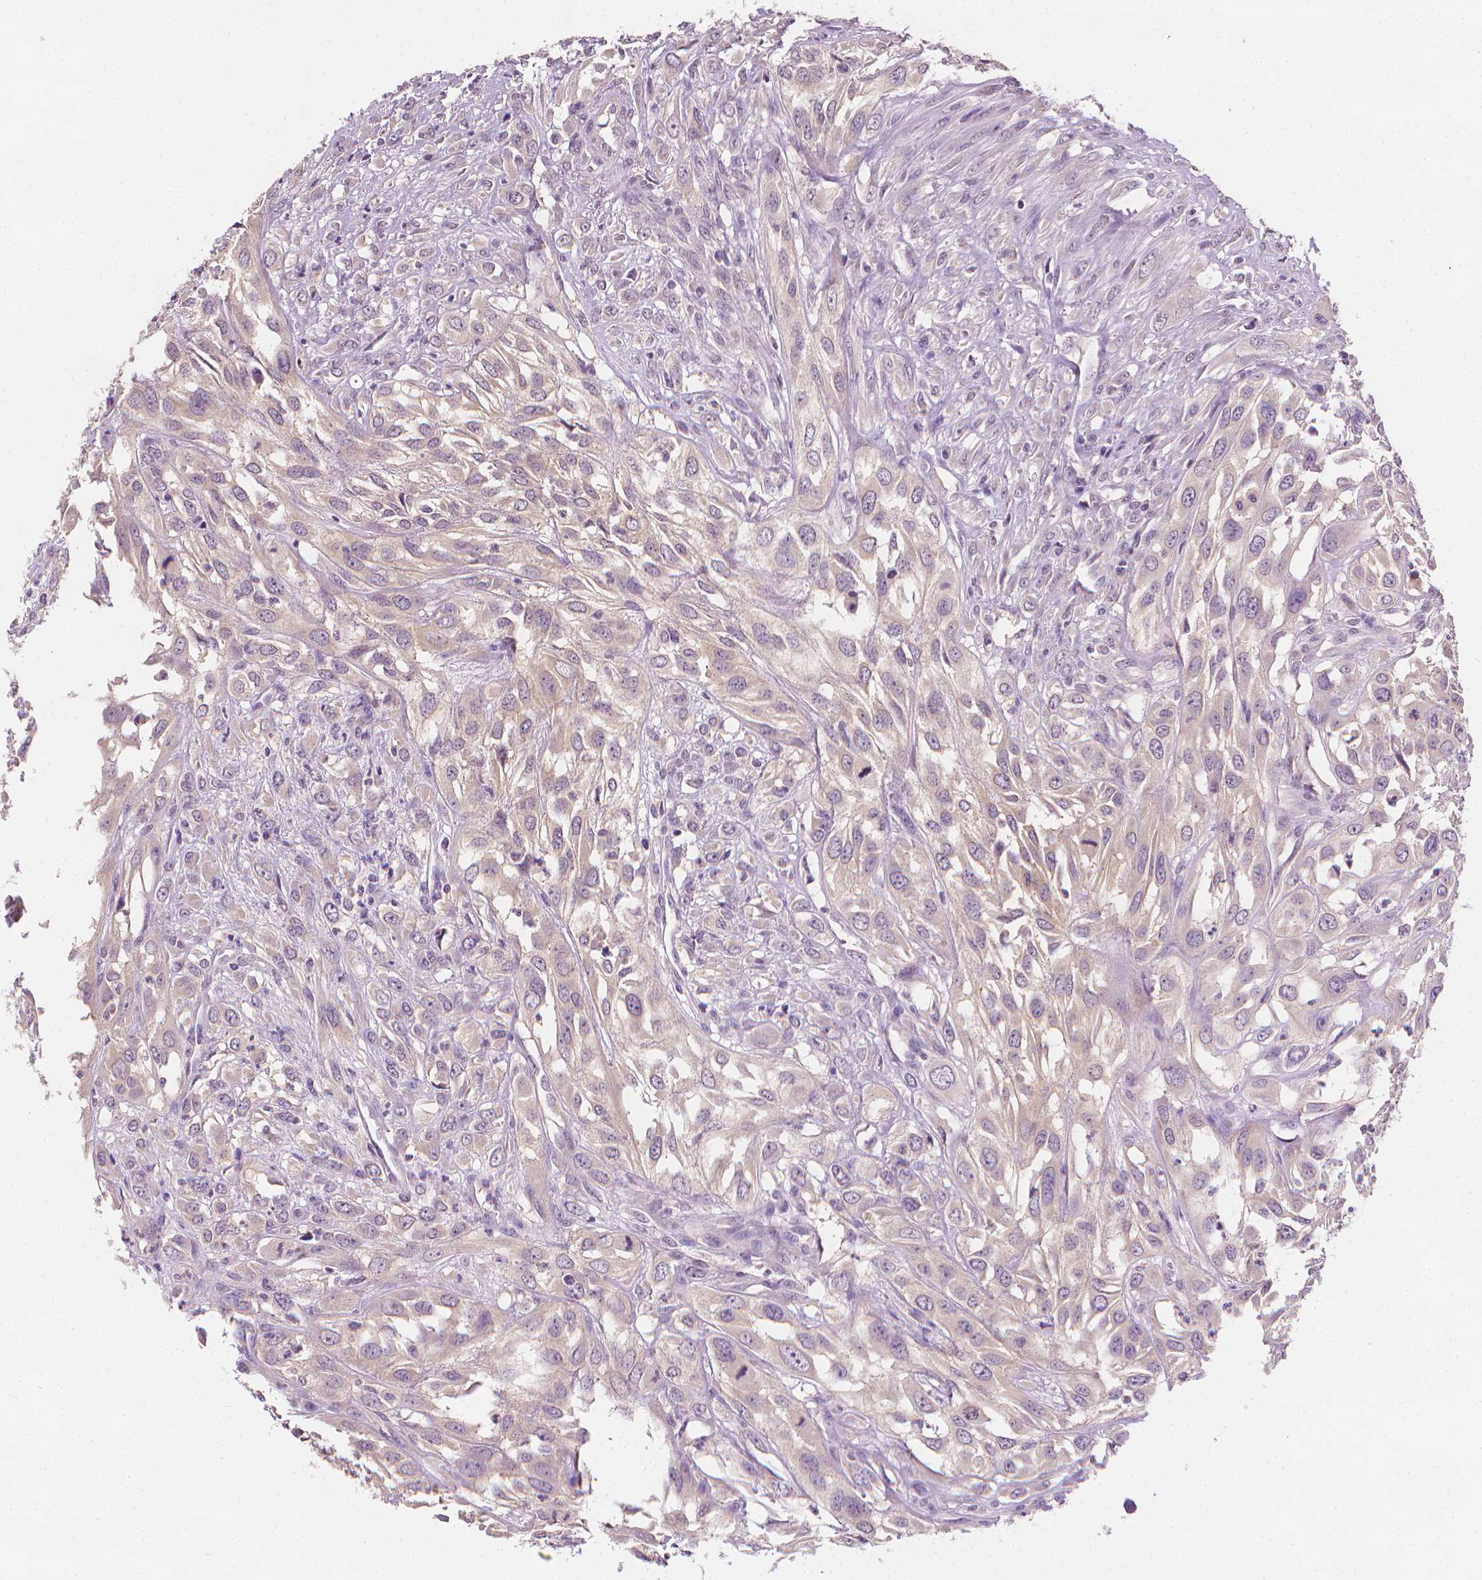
{"staining": {"intensity": "negative", "quantity": "none", "location": "none"}, "tissue": "urothelial cancer", "cell_type": "Tumor cells", "image_type": "cancer", "snomed": [{"axis": "morphology", "description": "Urothelial carcinoma, High grade"}, {"axis": "topography", "description": "Urinary bladder"}], "caption": "Tumor cells show no significant protein positivity in urothelial cancer.", "gene": "FASN", "patient": {"sex": "male", "age": 67}}